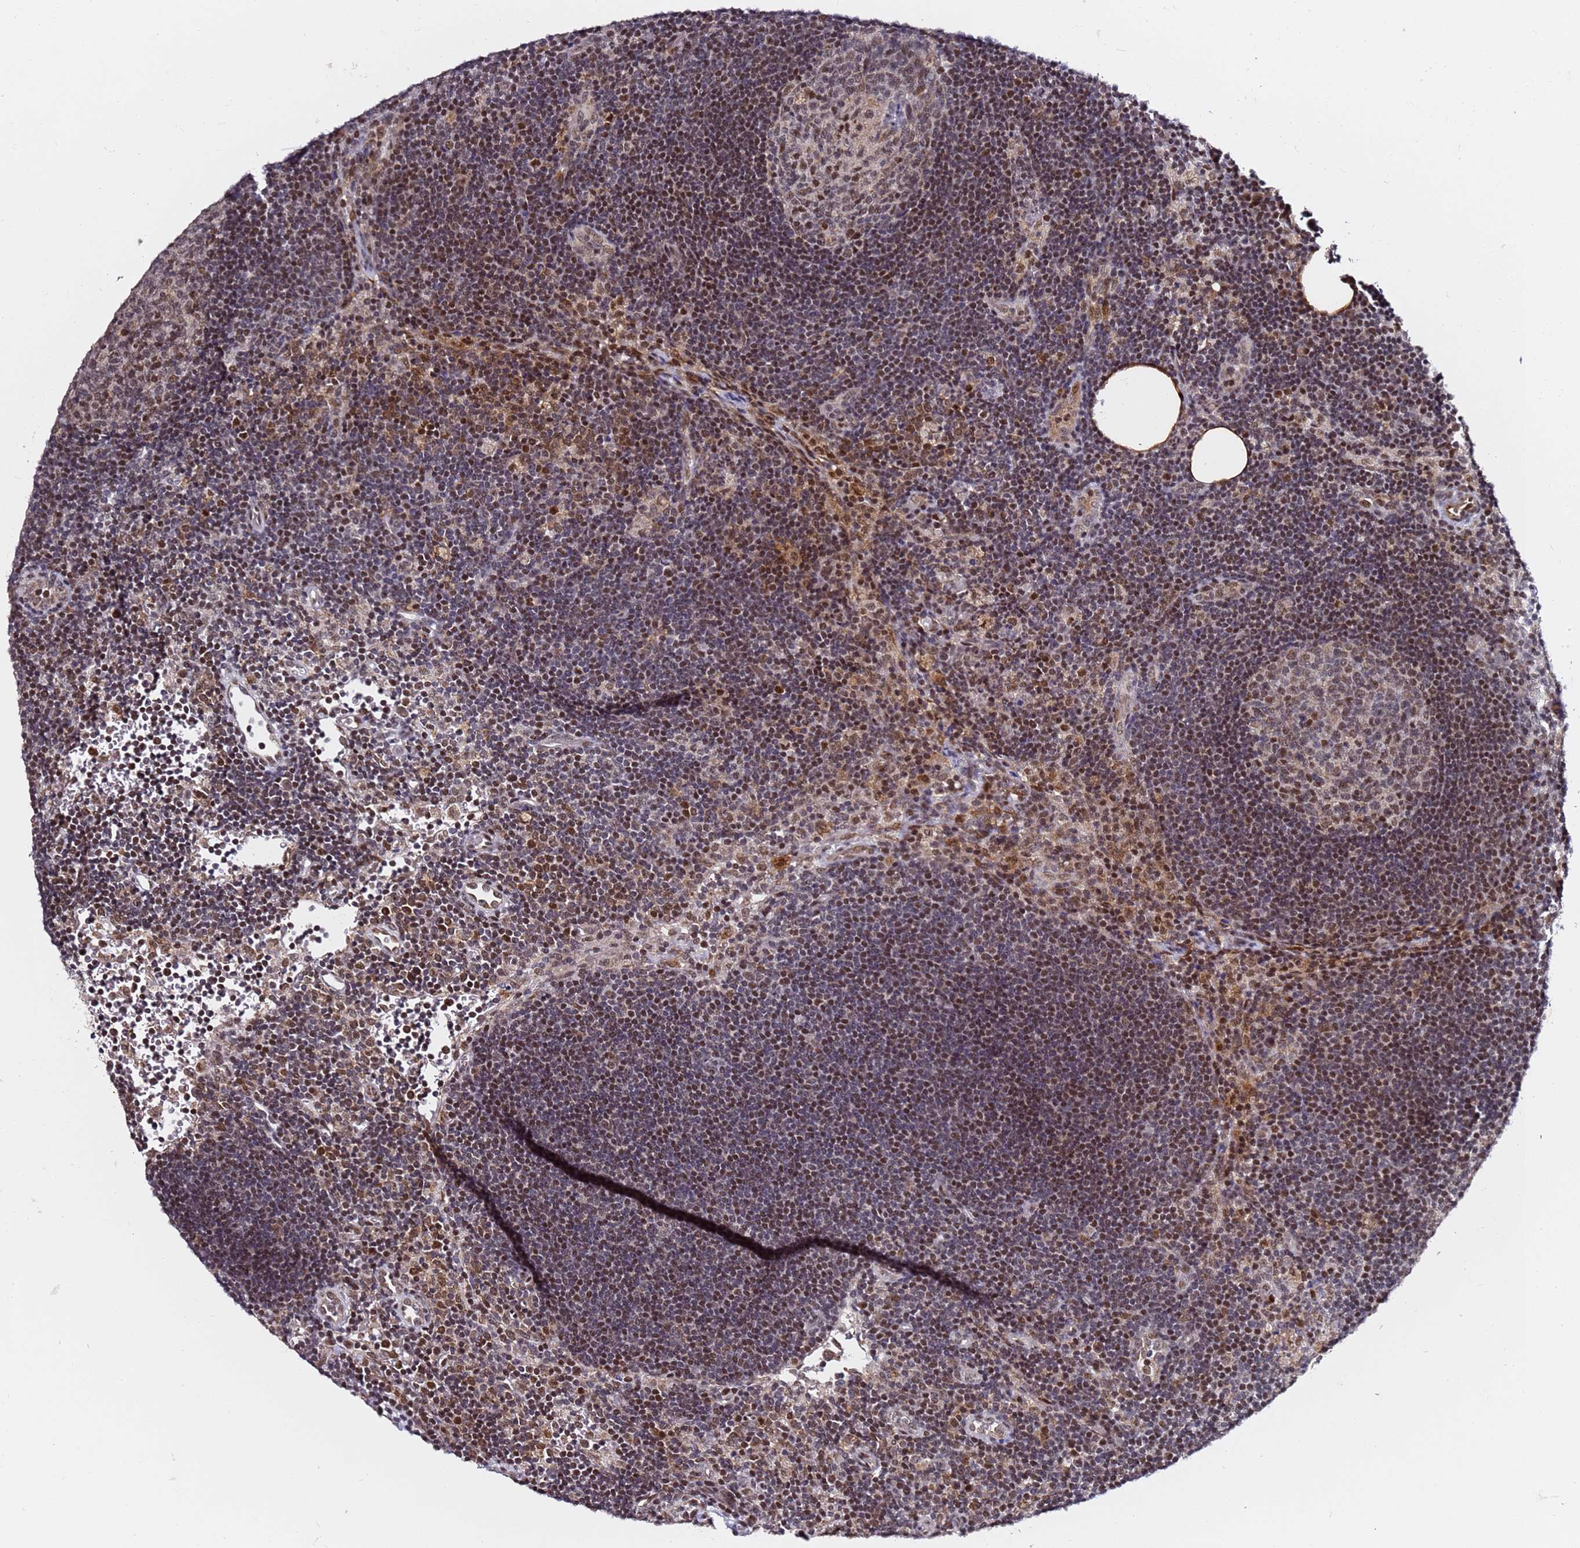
{"staining": {"intensity": "moderate", "quantity": "<25%", "location": "nuclear"}, "tissue": "lymph node", "cell_type": "Germinal center cells", "image_type": "normal", "snomed": [{"axis": "morphology", "description": "Normal tissue, NOS"}, {"axis": "topography", "description": "Lymph node"}], "caption": "A brown stain highlights moderate nuclear staining of a protein in germinal center cells of benign lymph node. The staining was performed using DAB (3,3'-diaminobenzidine) to visualize the protein expression in brown, while the nuclei were stained in blue with hematoxylin (Magnification: 20x).", "gene": "TP53AIP1", "patient": {"sex": "male", "age": 62}}